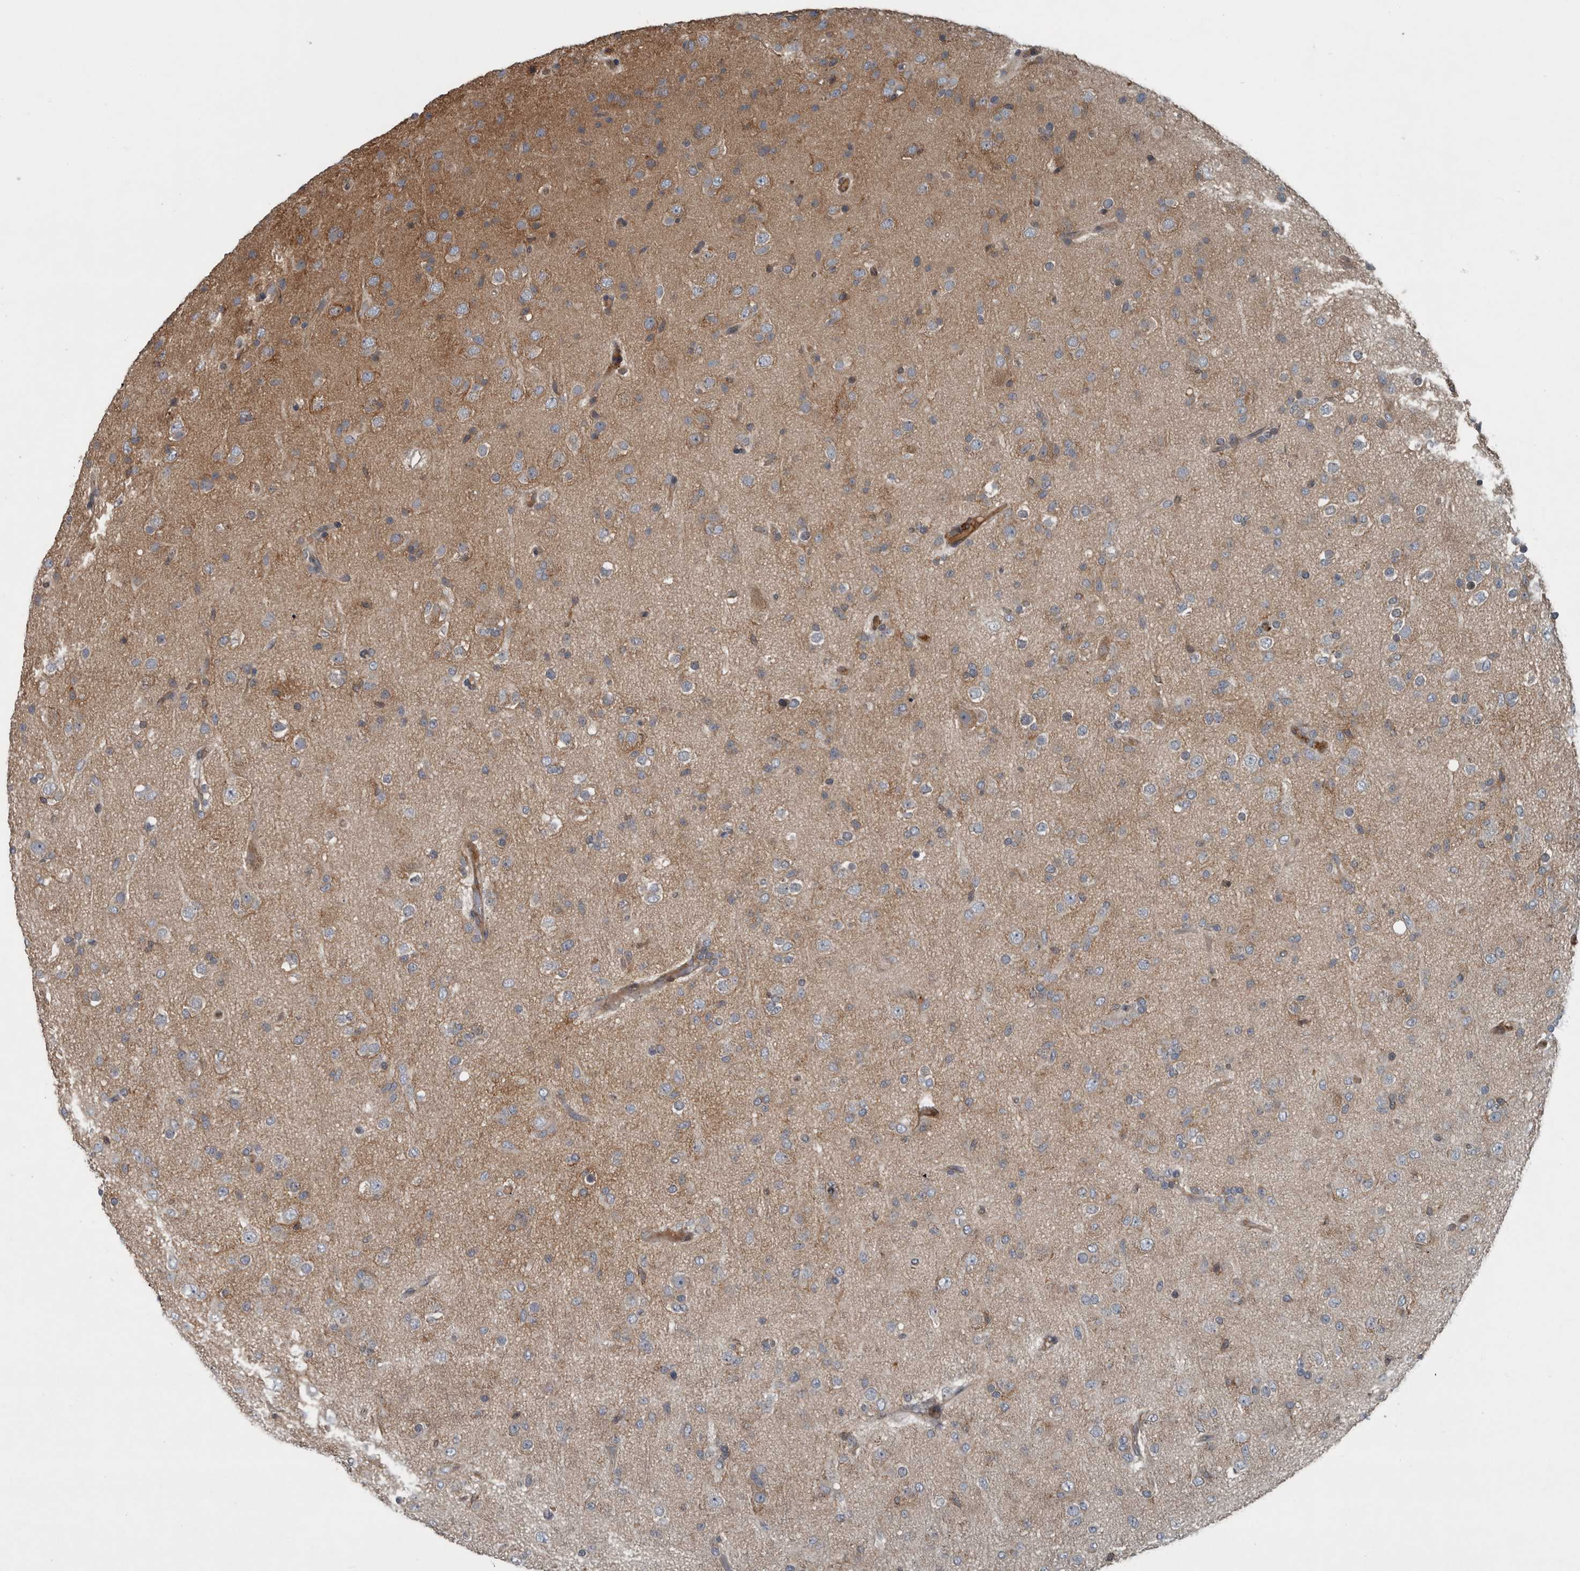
{"staining": {"intensity": "moderate", "quantity": "<25%", "location": "cytoplasmic/membranous"}, "tissue": "glioma", "cell_type": "Tumor cells", "image_type": "cancer", "snomed": [{"axis": "morphology", "description": "Glioma, malignant, Low grade"}, {"axis": "topography", "description": "Brain"}], "caption": "High-magnification brightfield microscopy of glioma stained with DAB (3,3'-diaminobenzidine) (brown) and counterstained with hematoxylin (blue). tumor cells exhibit moderate cytoplasmic/membranous staining is identified in about<25% of cells. (brown staining indicates protein expression, while blue staining denotes nuclei).", "gene": "EXOC8", "patient": {"sex": "male", "age": 65}}